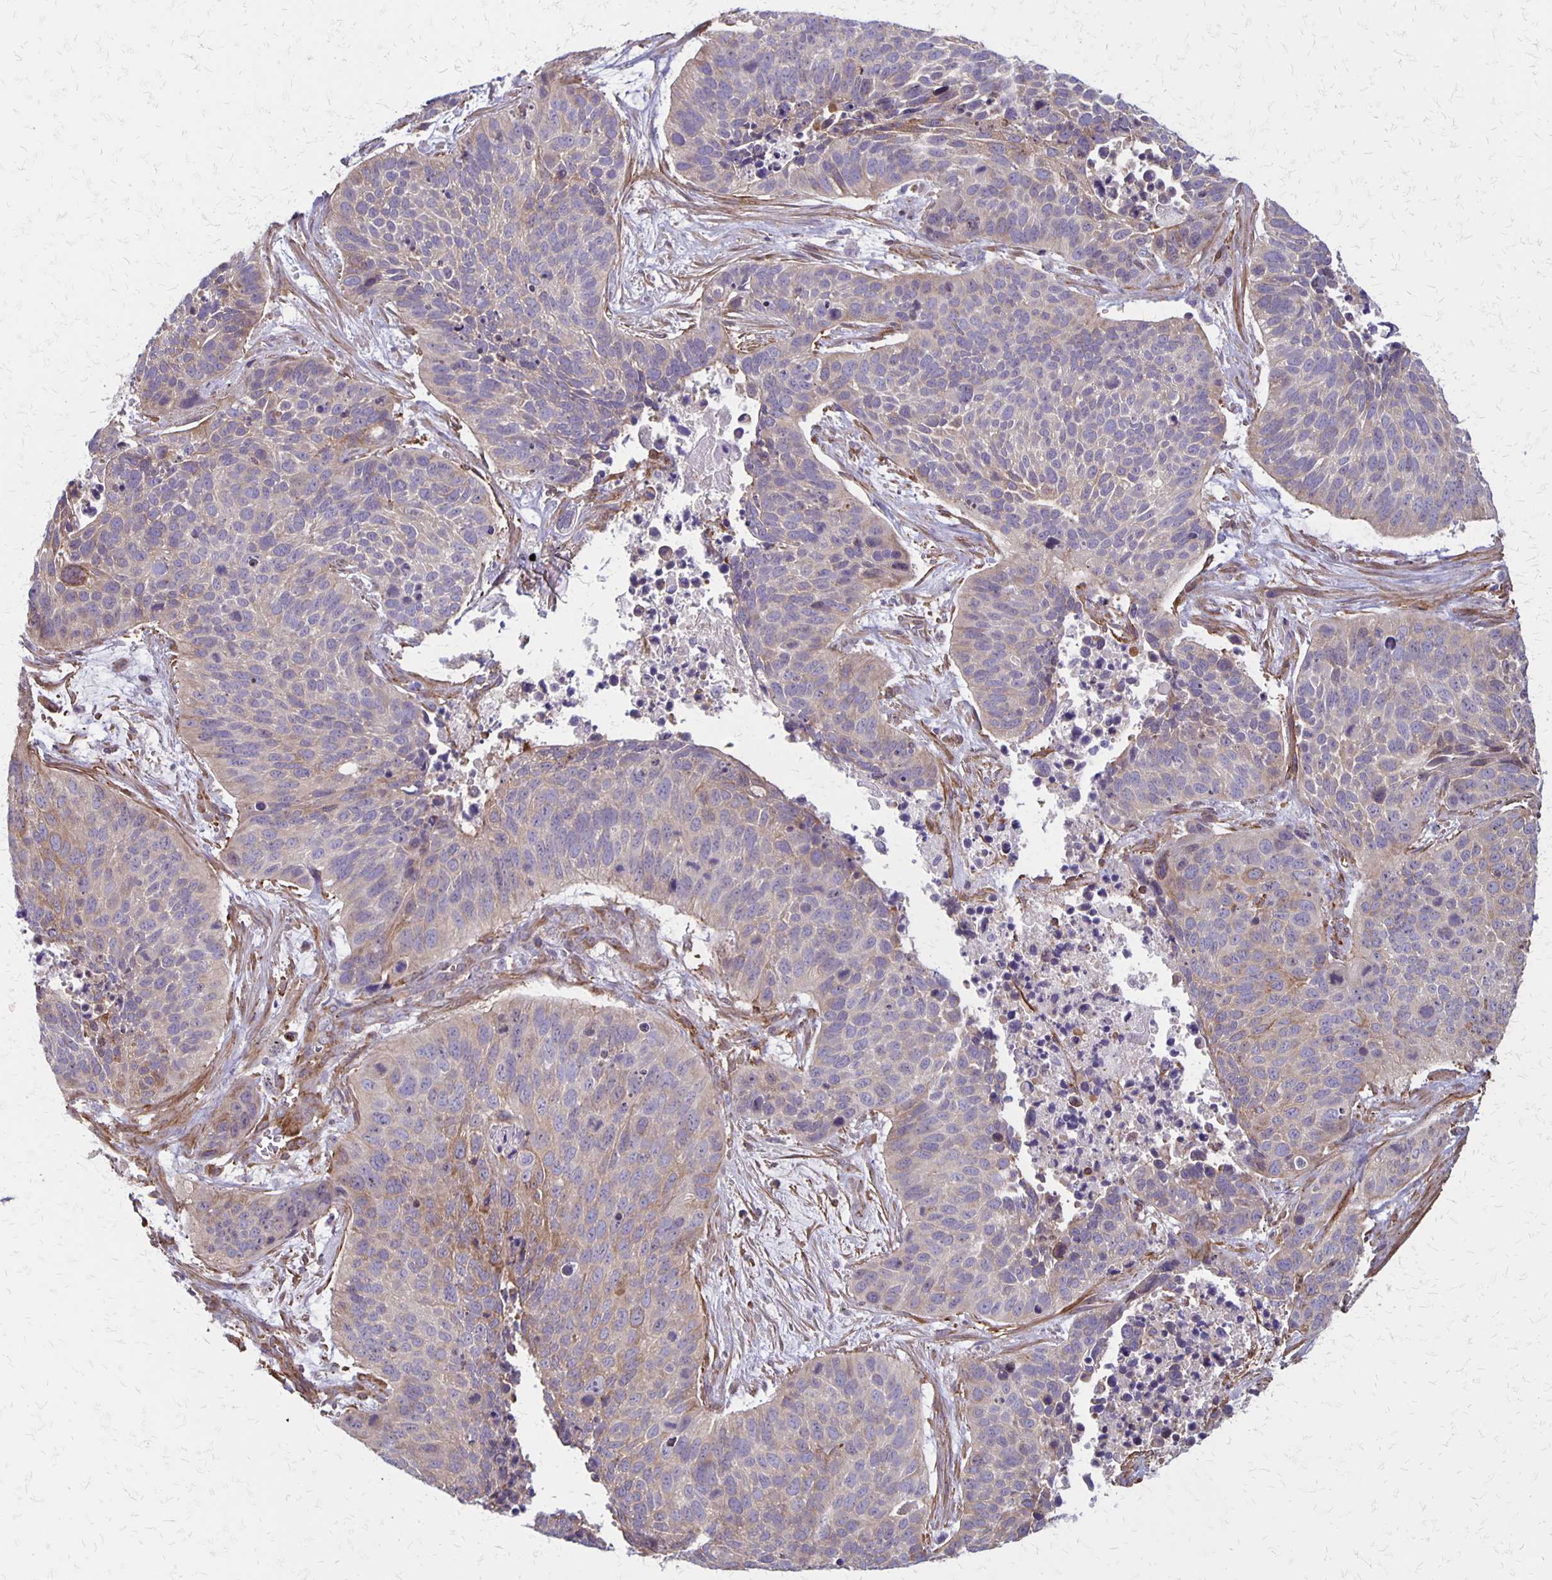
{"staining": {"intensity": "weak", "quantity": "<25%", "location": "cytoplasmic/membranous"}, "tissue": "lung cancer", "cell_type": "Tumor cells", "image_type": "cancer", "snomed": [{"axis": "morphology", "description": "Squamous cell carcinoma, NOS"}, {"axis": "topography", "description": "Lung"}], "caption": "The immunohistochemistry image has no significant positivity in tumor cells of lung cancer (squamous cell carcinoma) tissue.", "gene": "SEPTIN5", "patient": {"sex": "male", "age": 62}}